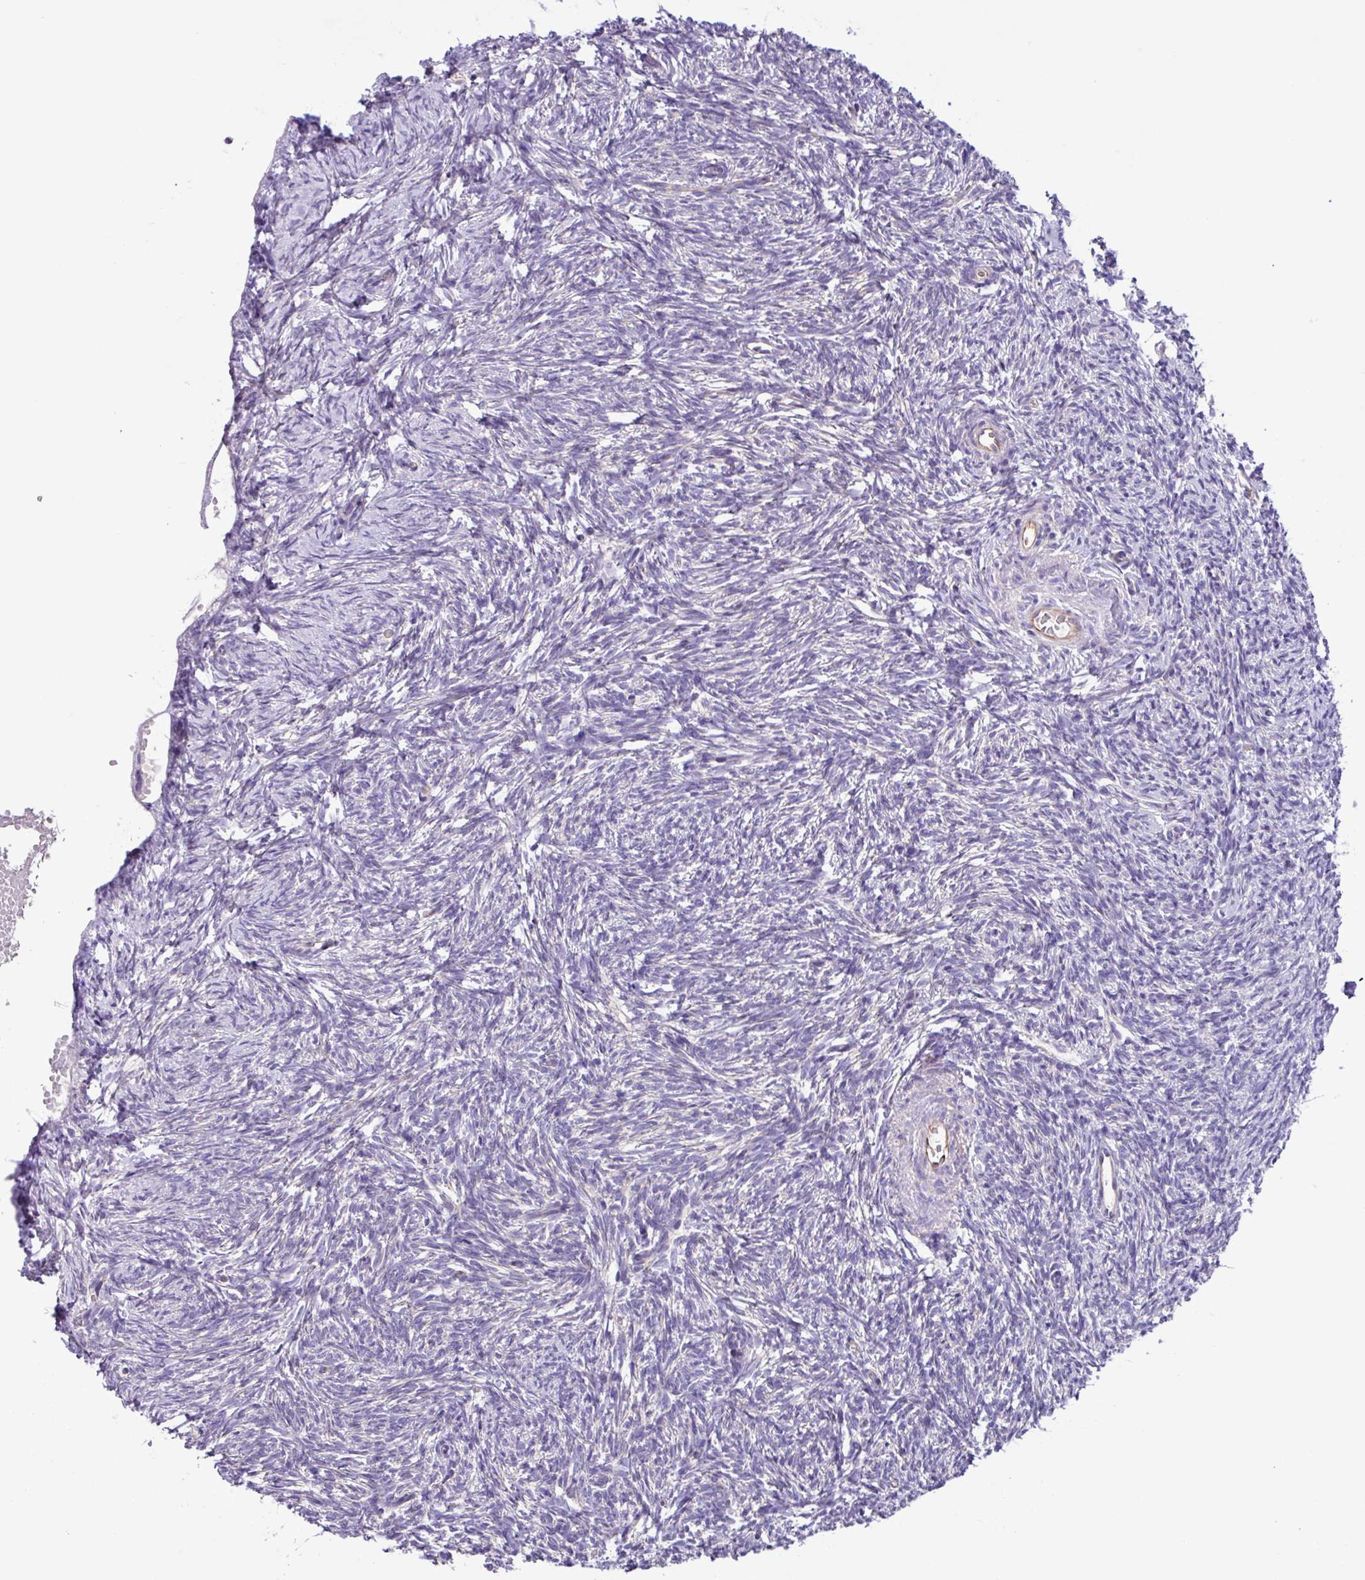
{"staining": {"intensity": "negative", "quantity": "none", "location": "none"}, "tissue": "ovary", "cell_type": "Follicle cells", "image_type": "normal", "snomed": [{"axis": "morphology", "description": "Normal tissue, NOS"}, {"axis": "topography", "description": "Ovary"}], "caption": "A high-resolution photomicrograph shows IHC staining of benign ovary, which reveals no significant staining in follicle cells. (DAB (3,3'-diaminobenzidine) immunohistochemistry with hematoxylin counter stain).", "gene": "MRM2", "patient": {"sex": "female", "age": 51}}